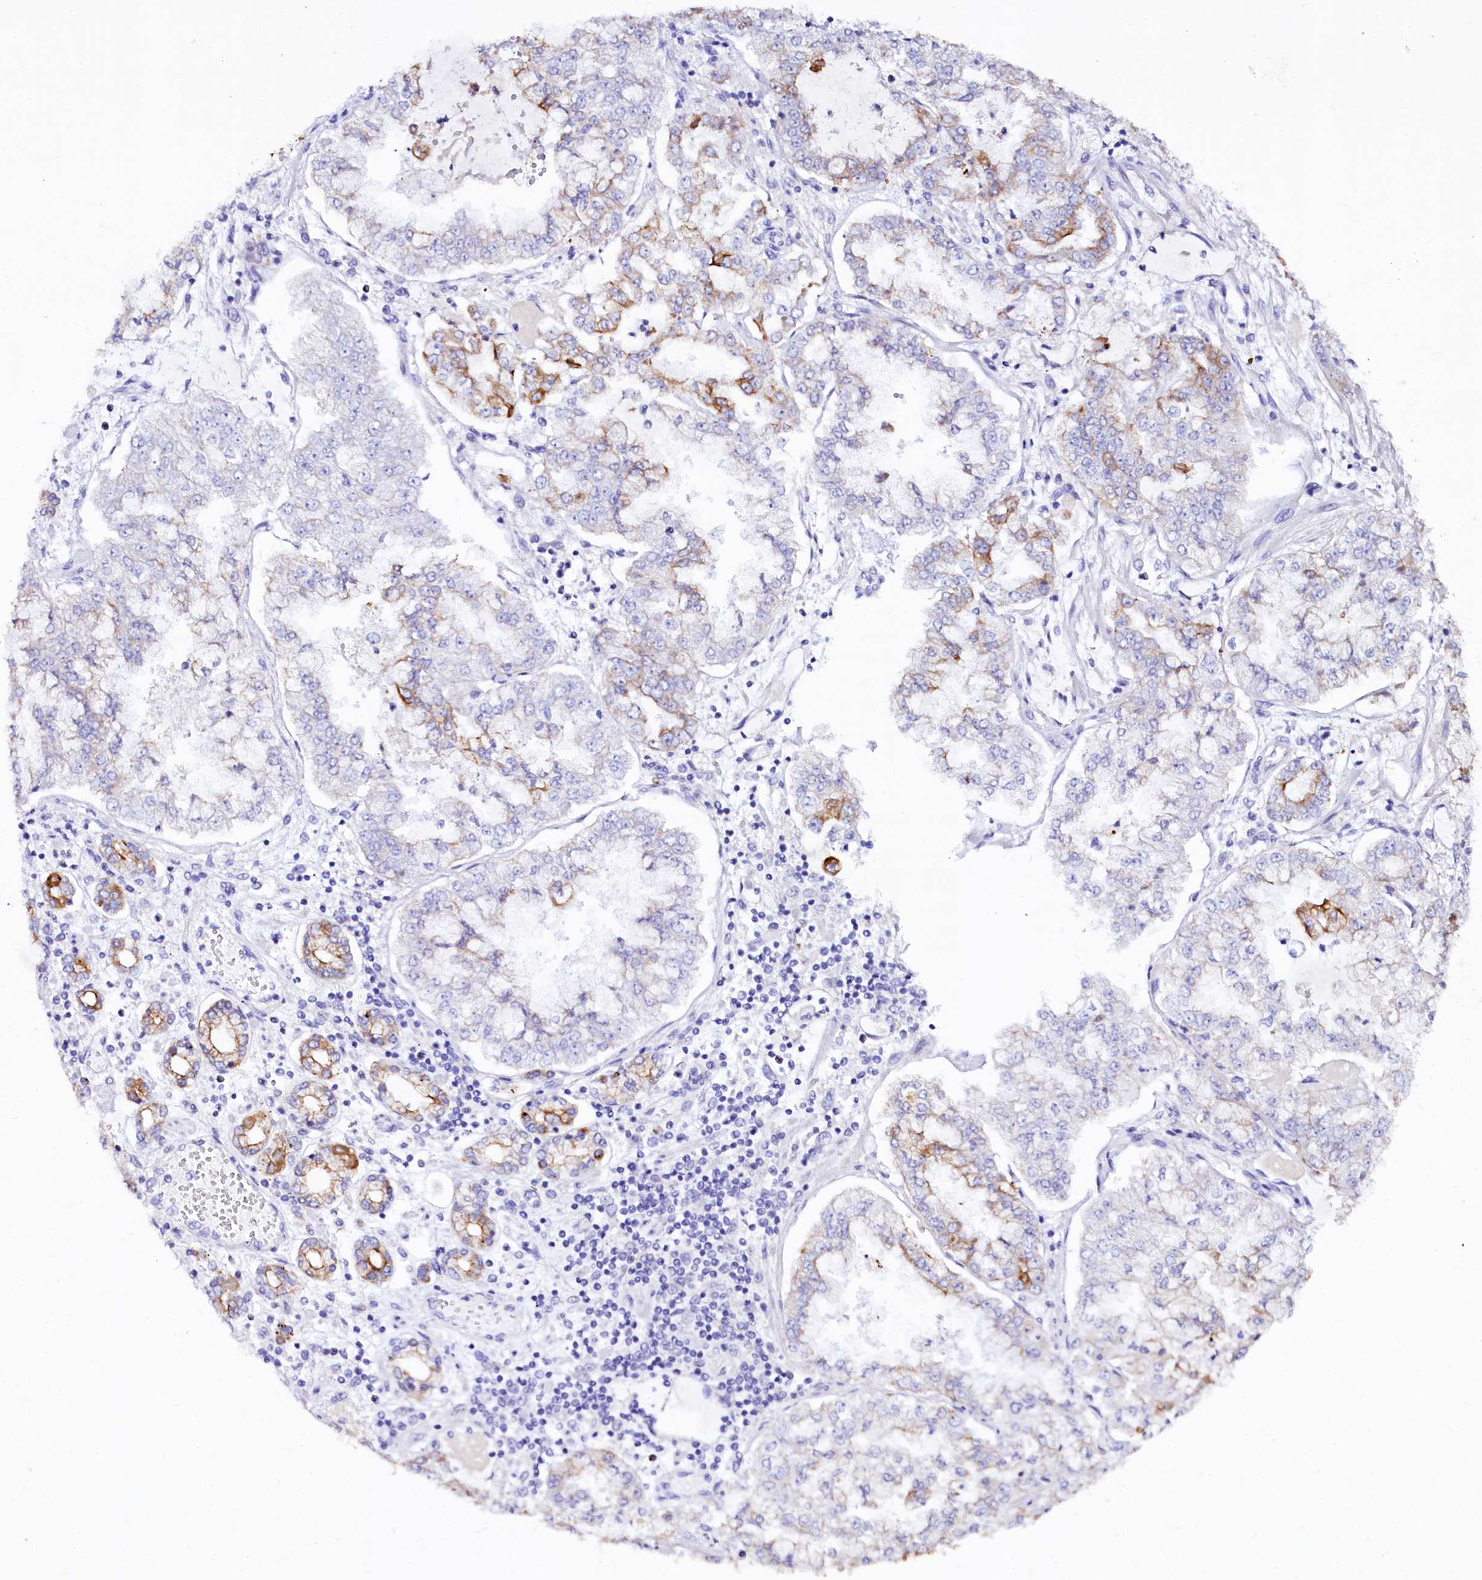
{"staining": {"intensity": "moderate", "quantity": "<25%", "location": "cytoplasmic/membranous"}, "tissue": "stomach cancer", "cell_type": "Tumor cells", "image_type": "cancer", "snomed": [{"axis": "morphology", "description": "Adenocarcinoma, NOS"}, {"axis": "topography", "description": "Stomach"}], "caption": "Protein staining of stomach cancer tissue exhibits moderate cytoplasmic/membranous staining in approximately <25% of tumor cells. (brown staining indicates protein expression, while blue staining denotes nuclei).", "gene": "FAAP20", "patient": {"sex": "male", "age": 76}}